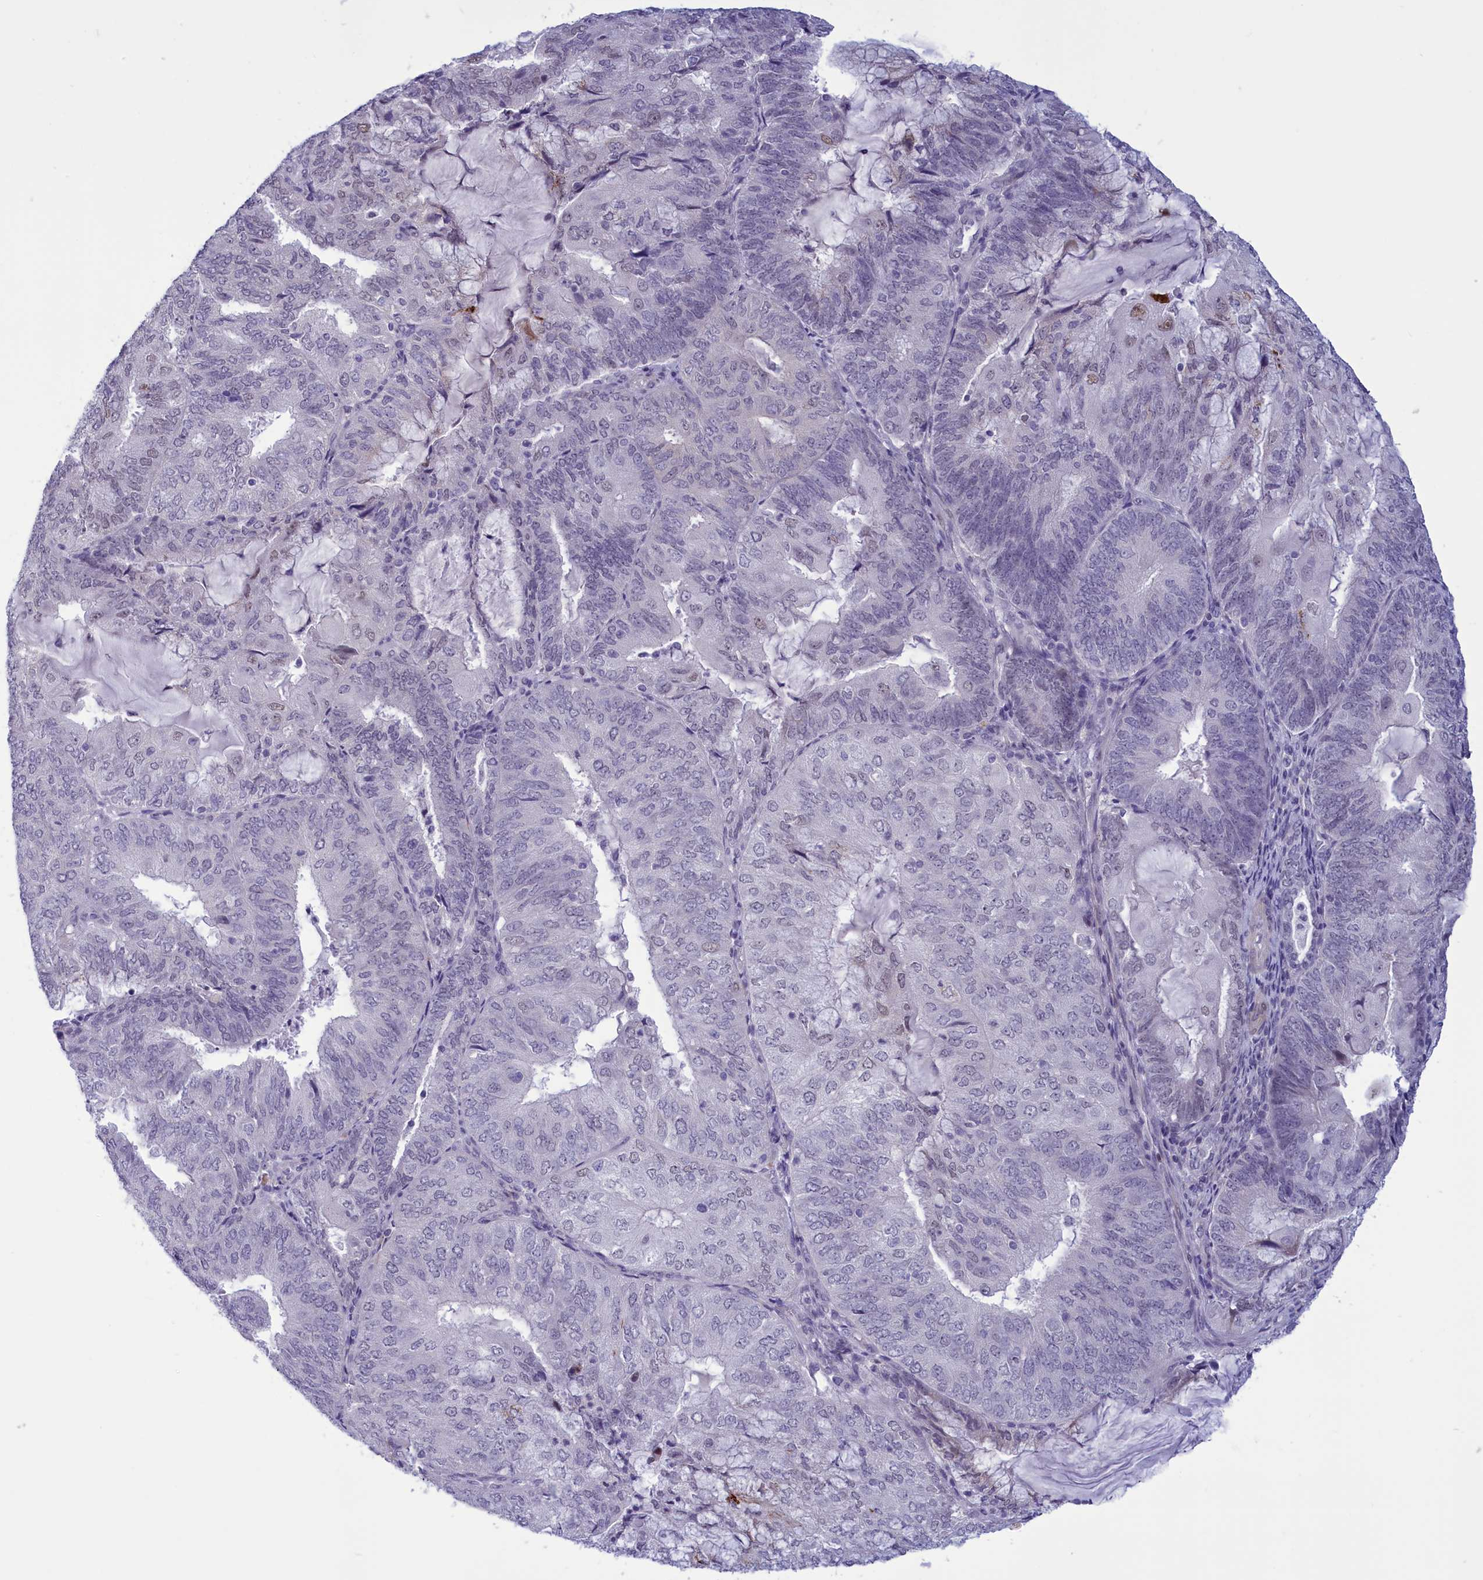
{"staining": {"intensity": "moderate", "quantity": "<25%", "location": "nuclear"}, "tissue": "endometrial cancer", "cell_type": "Tumor cells", "image_type": "cancer", "snomed": [{"axis": "morphology", "description": "Adenocarcinoma, NOS"}, {"axis": "topography", "description": "Endometrium"}], "caption": "Adenocarcinoma (endometrial) was stained to show a protein in brown. There is low levels of moderate nuclear staining in about <25% of tumor cells.", "gene": "ELOA2", "patient": {"sex": "female", "age": 81}}